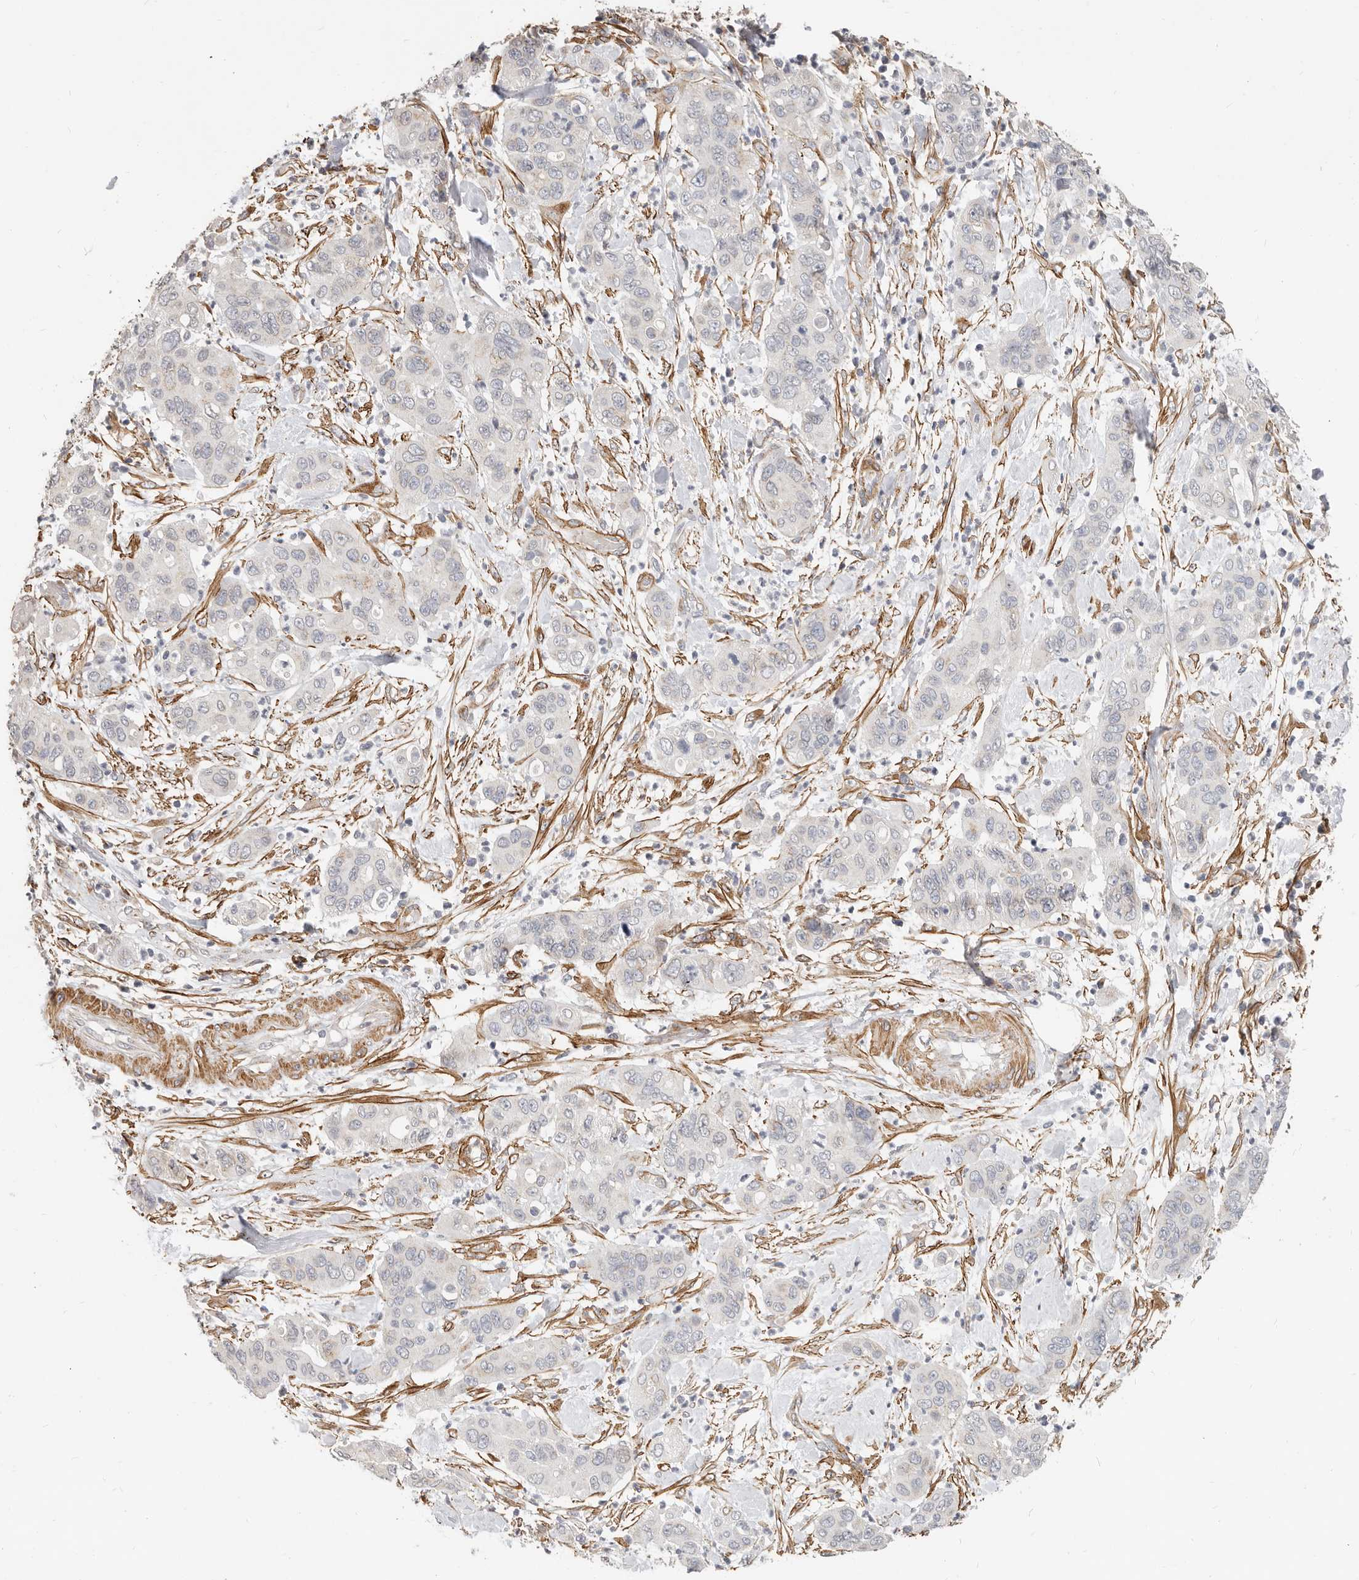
{"staining": {"intensity": "moderate", "quantity": "<25%", "location": "cytoplasmic/membranous"}, "tissue": "pancreatic cancer", "cell_type": "Tumor cells", "image_type": "cancer", "snomed": [{"axis": "morphology", "description": "Adenocarcinoma, NOS"}, {"axis": "topography", "description": "Pancreas"}], "caption": "This histopathology image demonstrates adenocarcinoma (pancreatic) stained with IHC to label a protein in brown. The cytoplasmic/membranous of tumor cells show moderate positivity for the protein. Nuclei are counter-stained blue.", "gene": "RABAC1", "patient": {"sex": "female", "age": 71}}